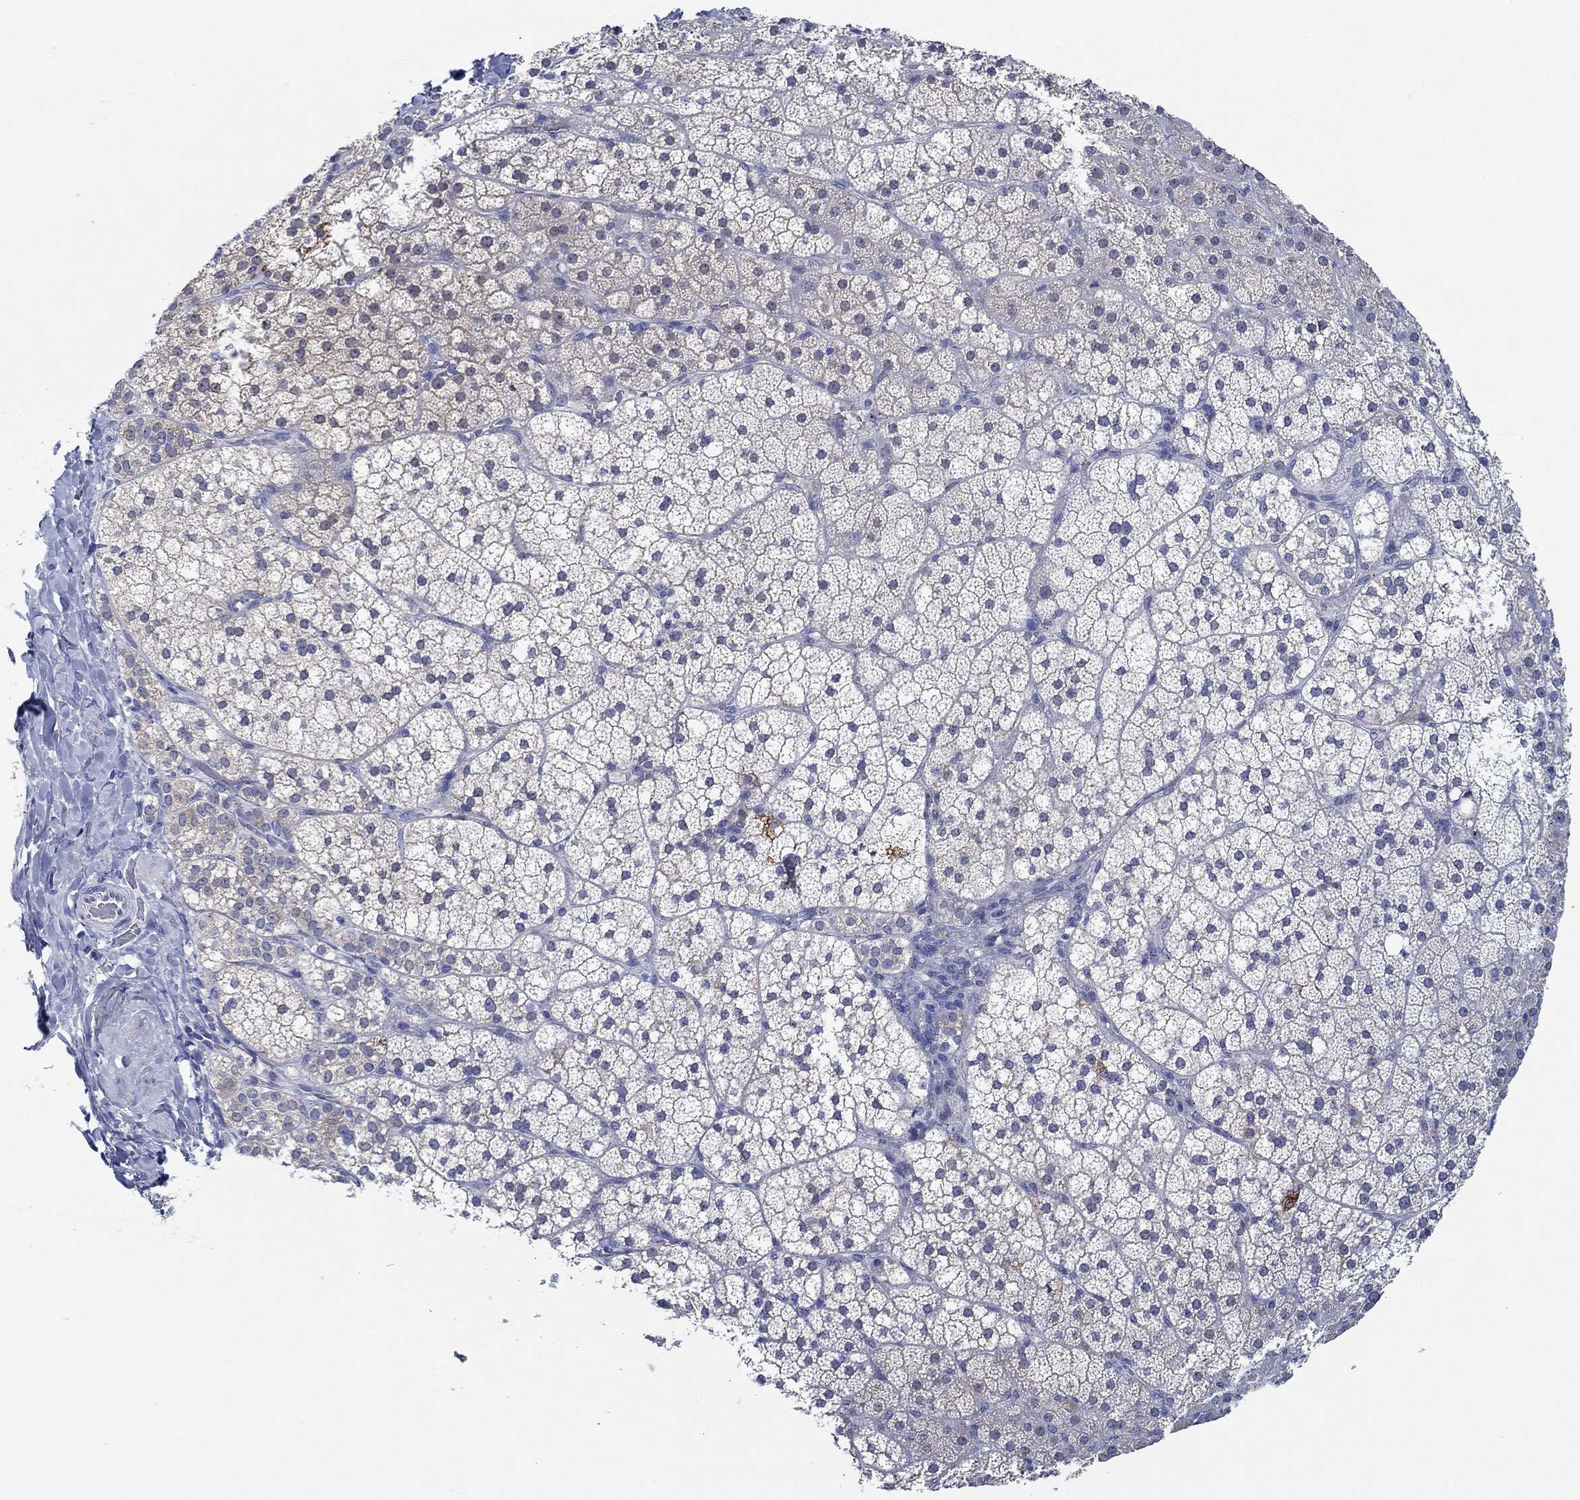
{"staining": {"intensity": "negative", "quantity": "none", "location": "none"}, "tissue": "adrenal gland", "cell_type": "Glandular cells", "image_type": "normal", "snomed": [{"axis": "morphology", "description": "Normal tissue, NOS"}, {"axis": "topography", "description": "Adrenal gland"}], "caption": "Immunohistochemistry (IHC) photomicrograph of benign adrenal gland: adrenal gland stained with DAB demonstrates no significant protein positivity in glandular cells. (DAB (3,3'-diaminobenzidine) IHC, high magnification).", "gene": "CPM", "patient": {"sex": "male", "age": 53}}